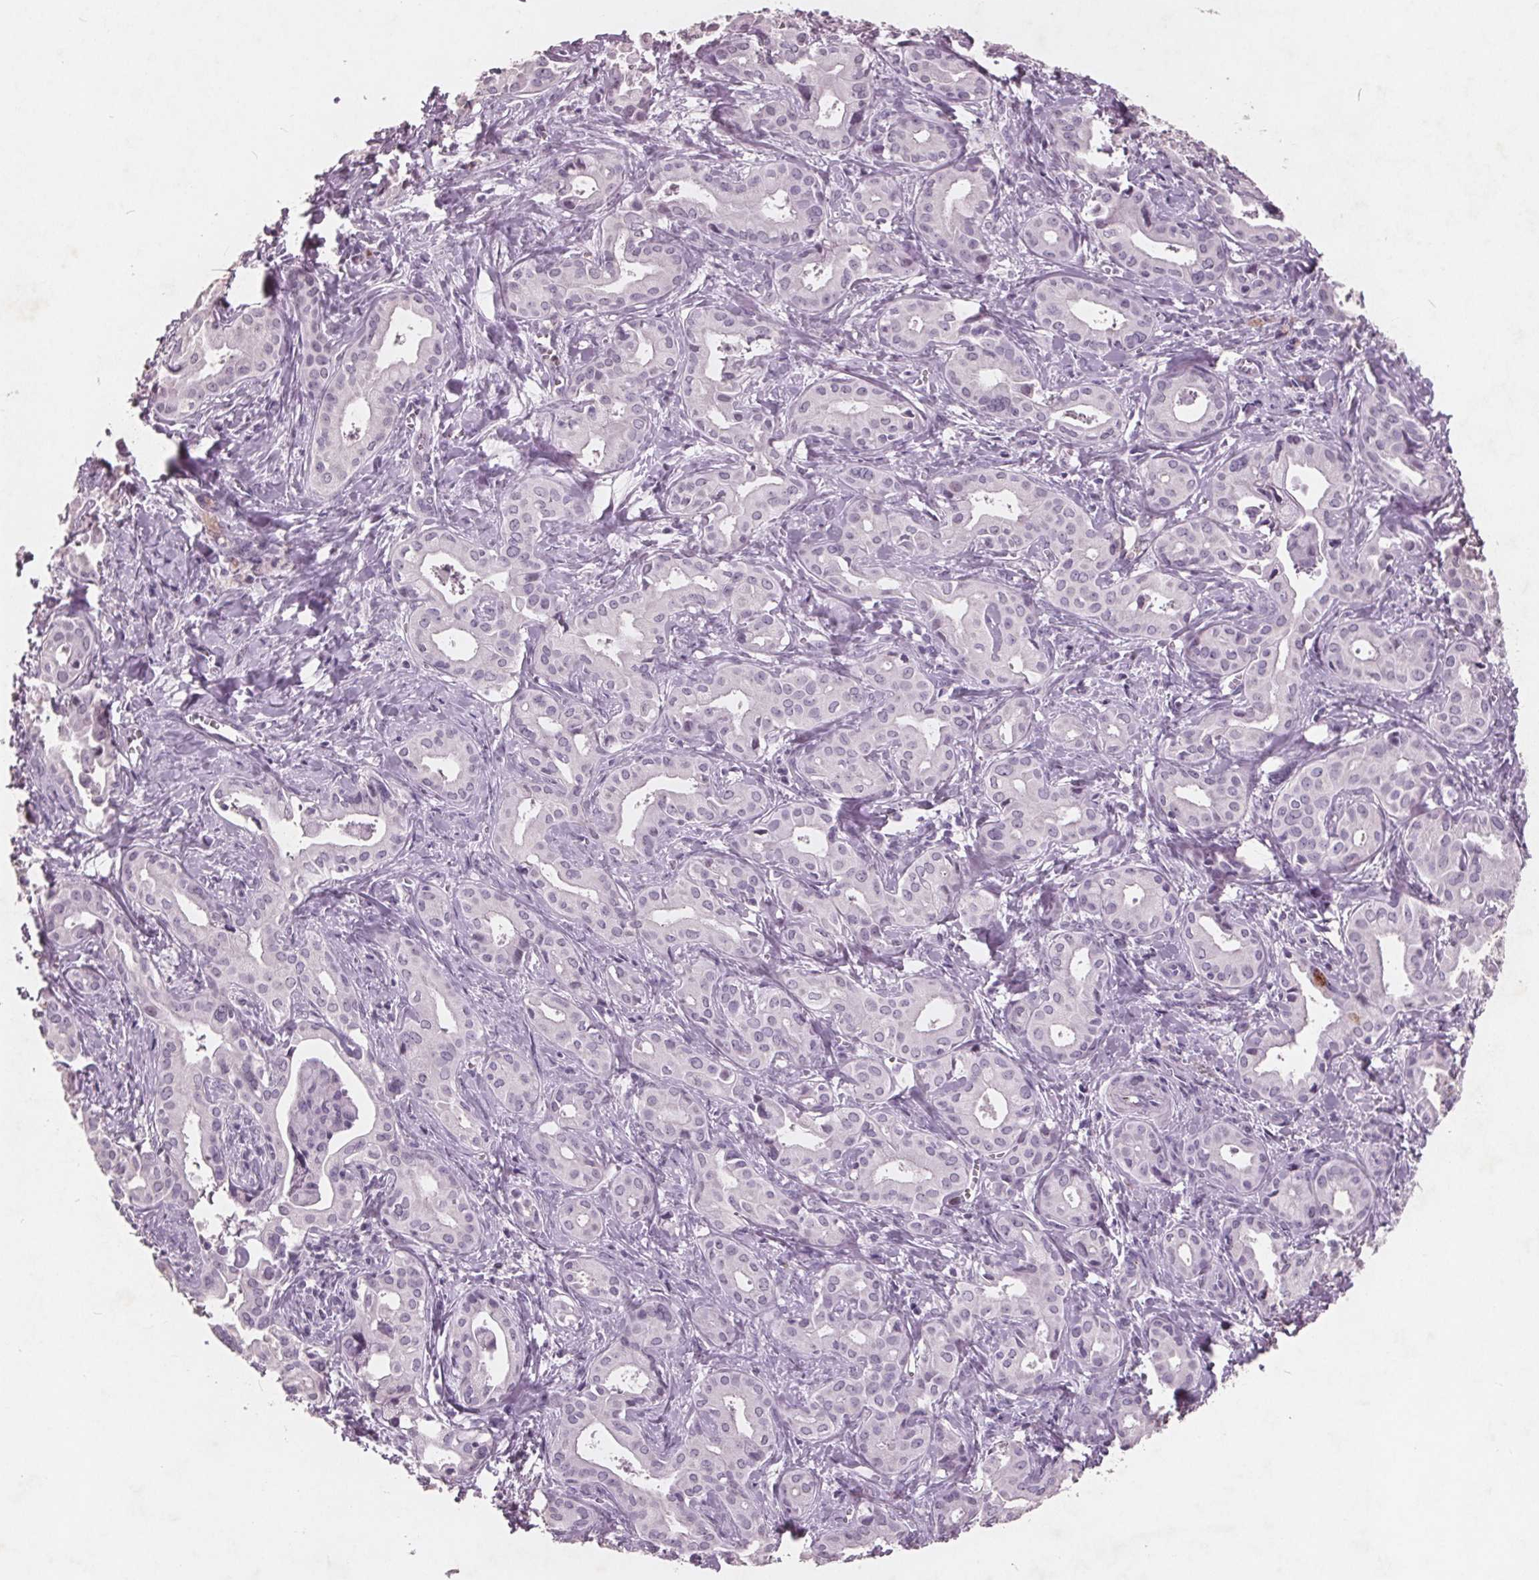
{"staining": {"intensity": "negative", "quantity": "none", "location": "none"}, "tissue": "liver cancer", "cell_type": "Tumor cells", "image_type": "cancer", "snomed": [{"axis": "morphology", "description": "Cholangiocarcinoma"}, {"axis": "topography", "description": "Liver"}], "caption": "Photomicrograph shows no protein staining in tumor cells of liver cancer (cholangiocarcinoma) tissue.", "gene": "PTPN14", "patient": {"sex": "female", "age": 65}}